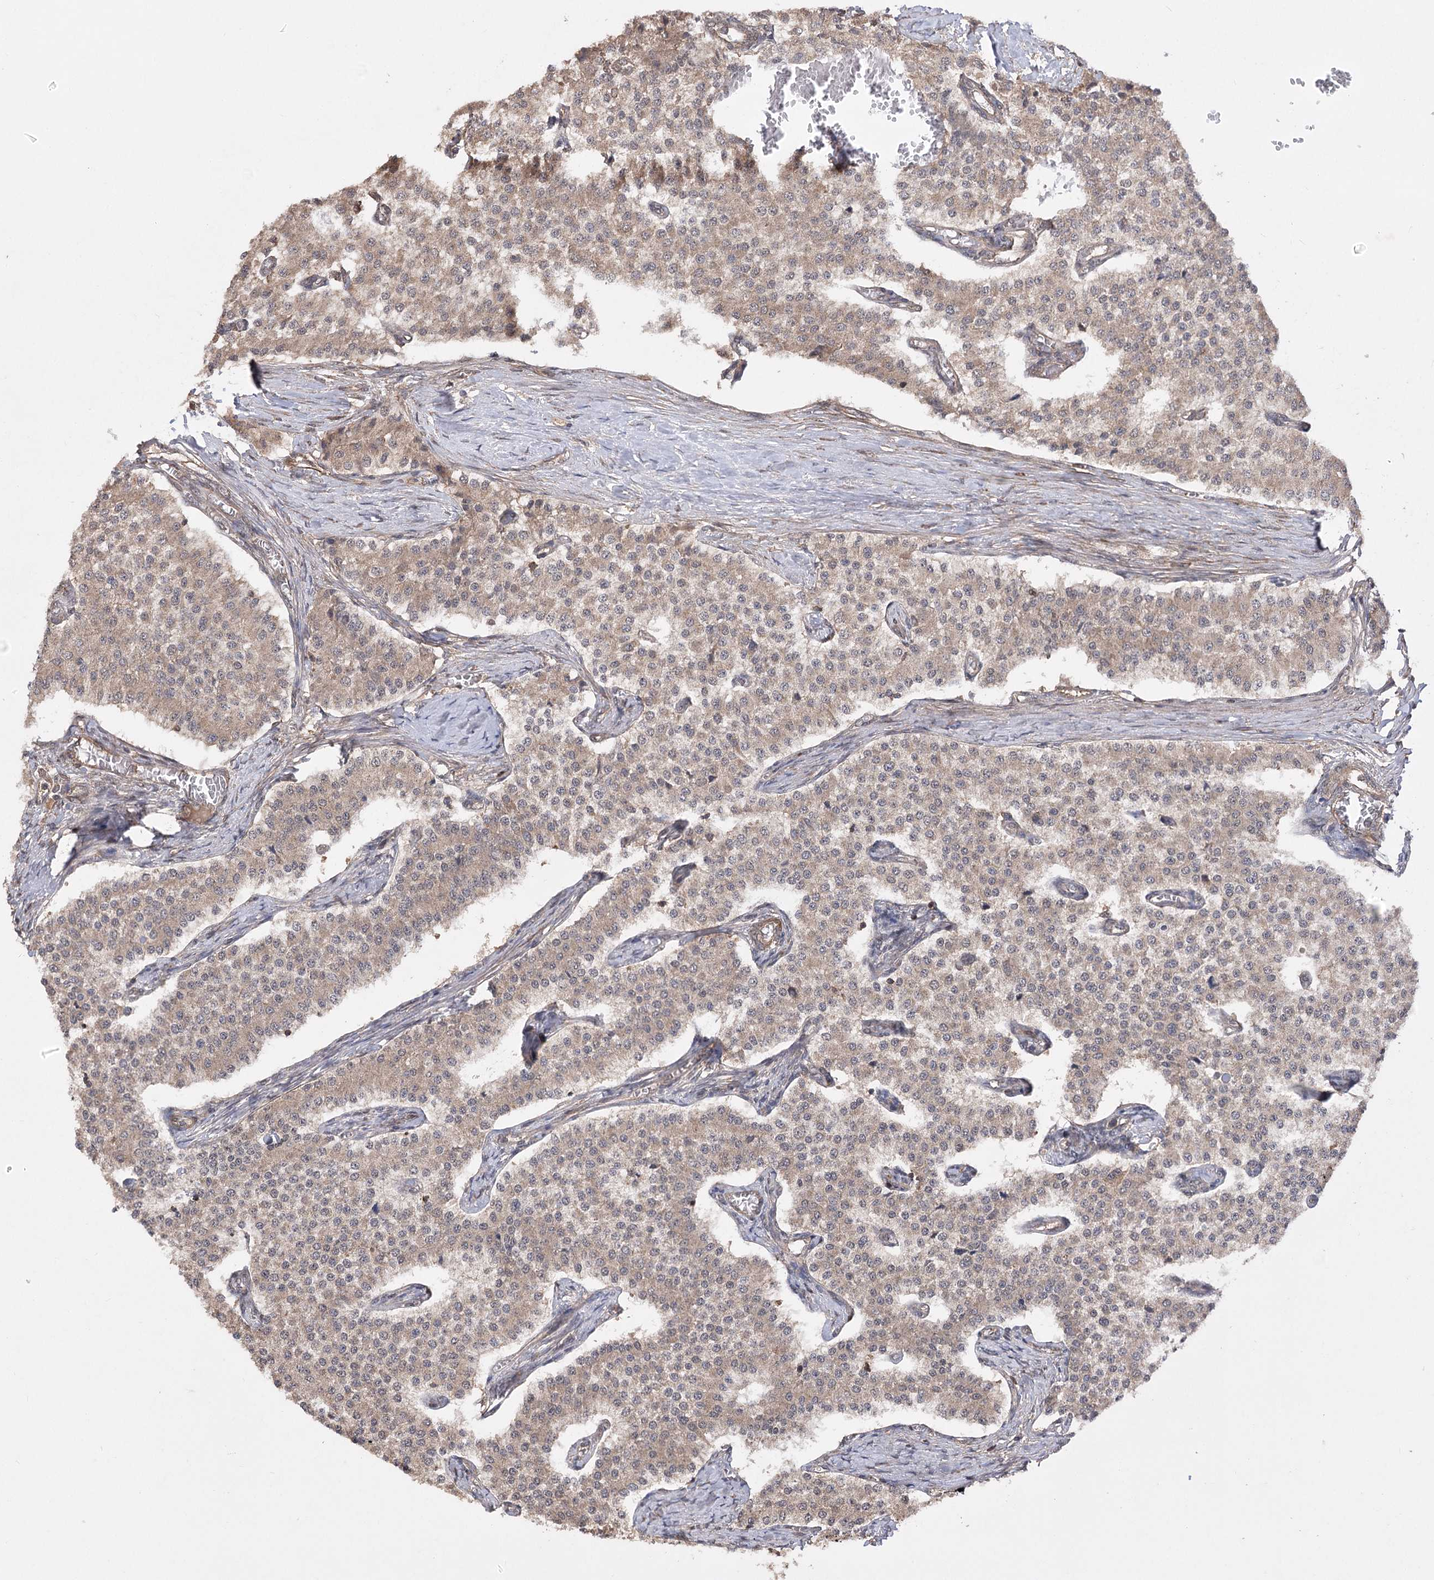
{"staining": {"intensity": "moderate", "quantity": ">75%", "location": "cytoplasmic/membranous"}, "tissue": "carcinoid", "cell_type": "Tumor cells", "image_type": "cancer", "snomed": [{"axis": "morphology", "description": "Carcinoid, malignant, NOS"}, {"axis": "topography", "description": "Colon"}], "caption": "The image exhibits immunohistochemical staining of carcinoid. There is moderate cytoplasmic/membranous staining is present in about >75% of tumor cells.", "gene": "TENM2", "patient": {"sex": "female", "age": 52}}